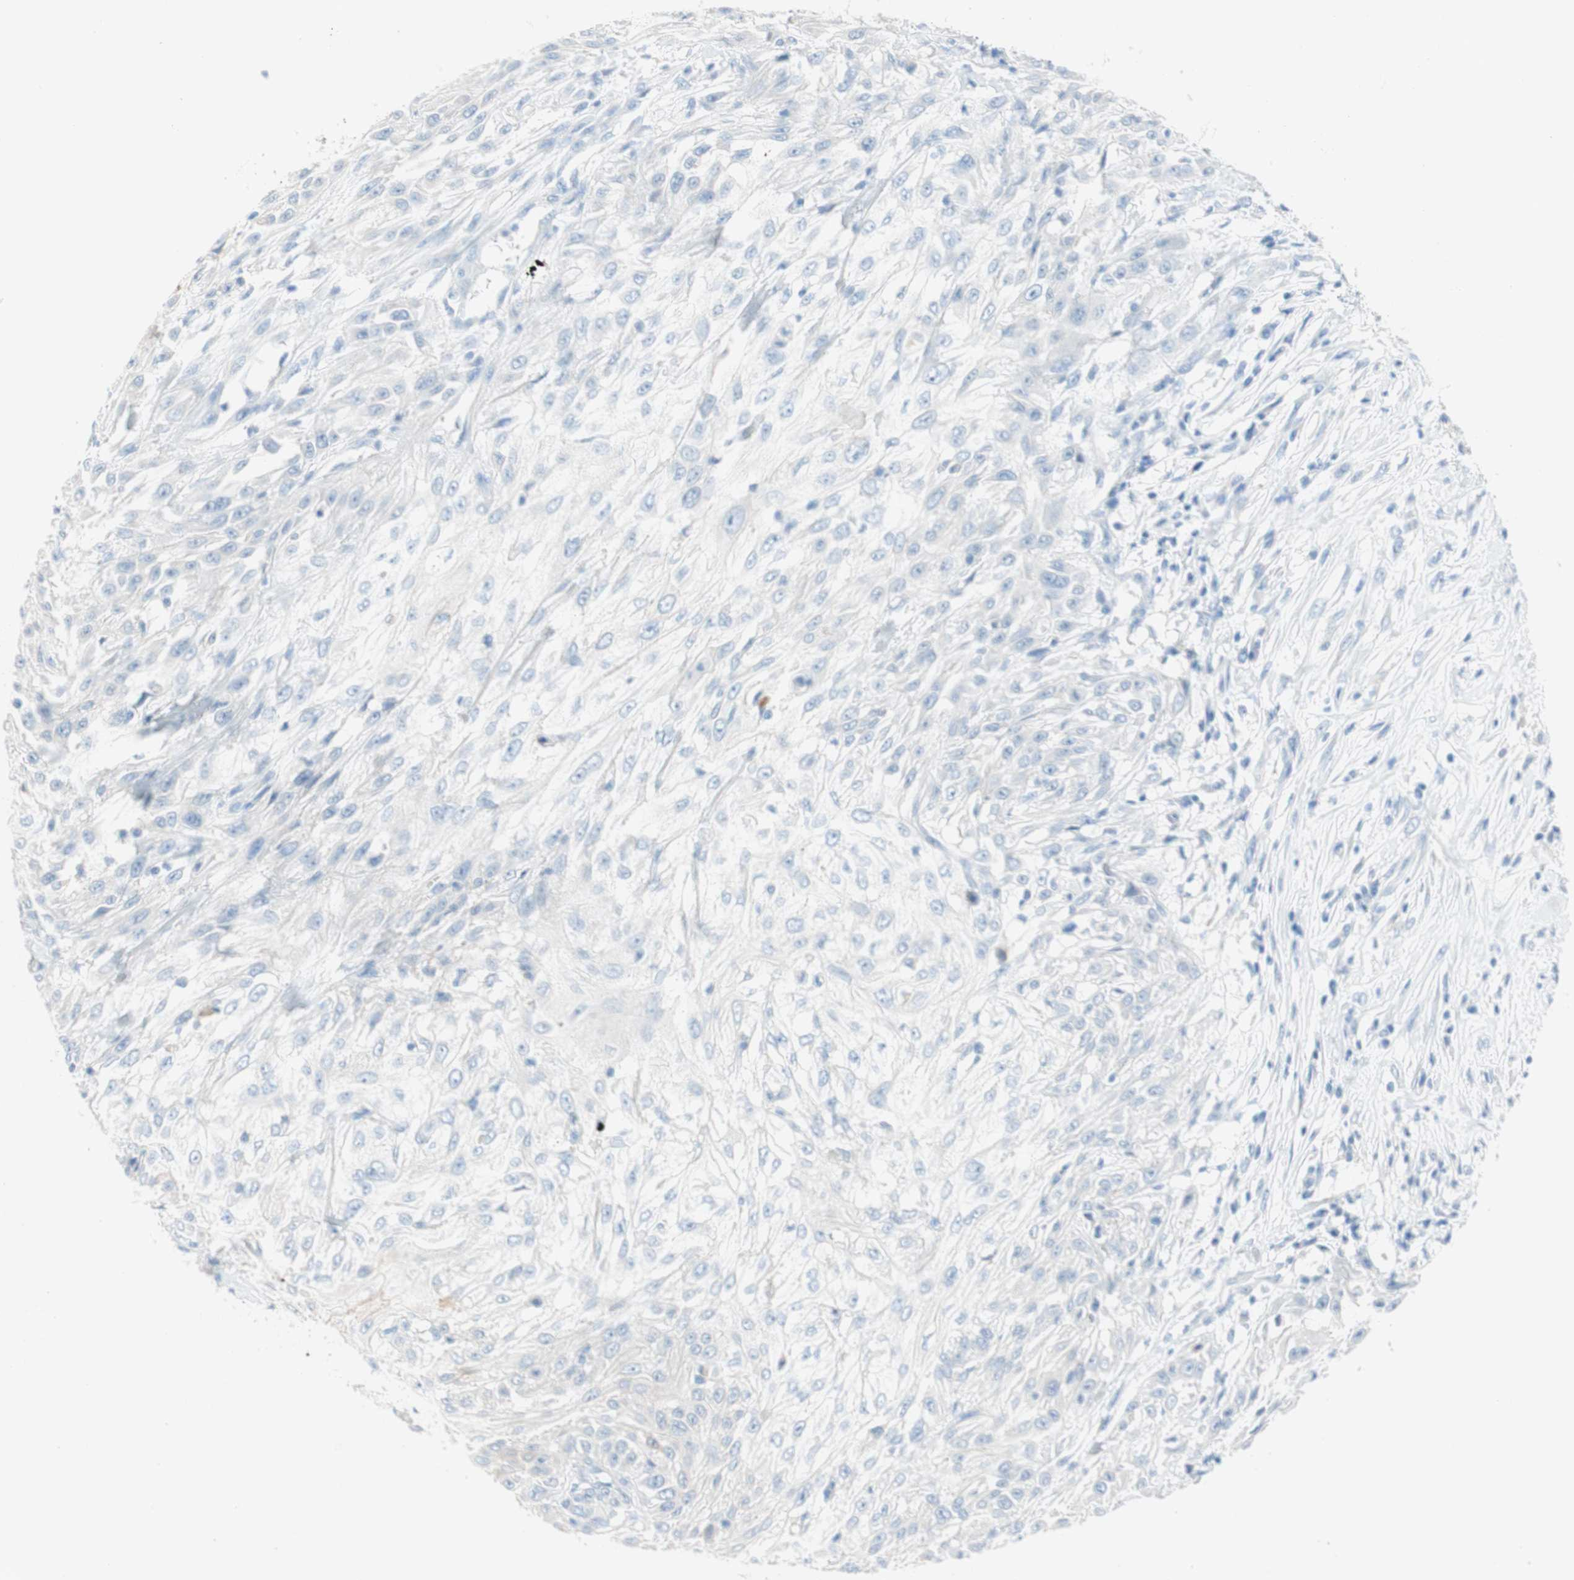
{"staining": {"intensity": "negative", "quantity": "none", "location": "none"}, "tissue": "skin cancer", "cell_type": "Tumor cells", "image_type": "cancer", "snomed": [{"axis": "morphology", "description": "Squamous cell carcinoma, NOS"}, {"axis": "topography", "description": "Skin"}], "caption": "There is no significant staining in tumor cells of skin squamous cell carcinoma.", "gene": "POLR2J3", "patient": {"sex": "male", "age": 75}}